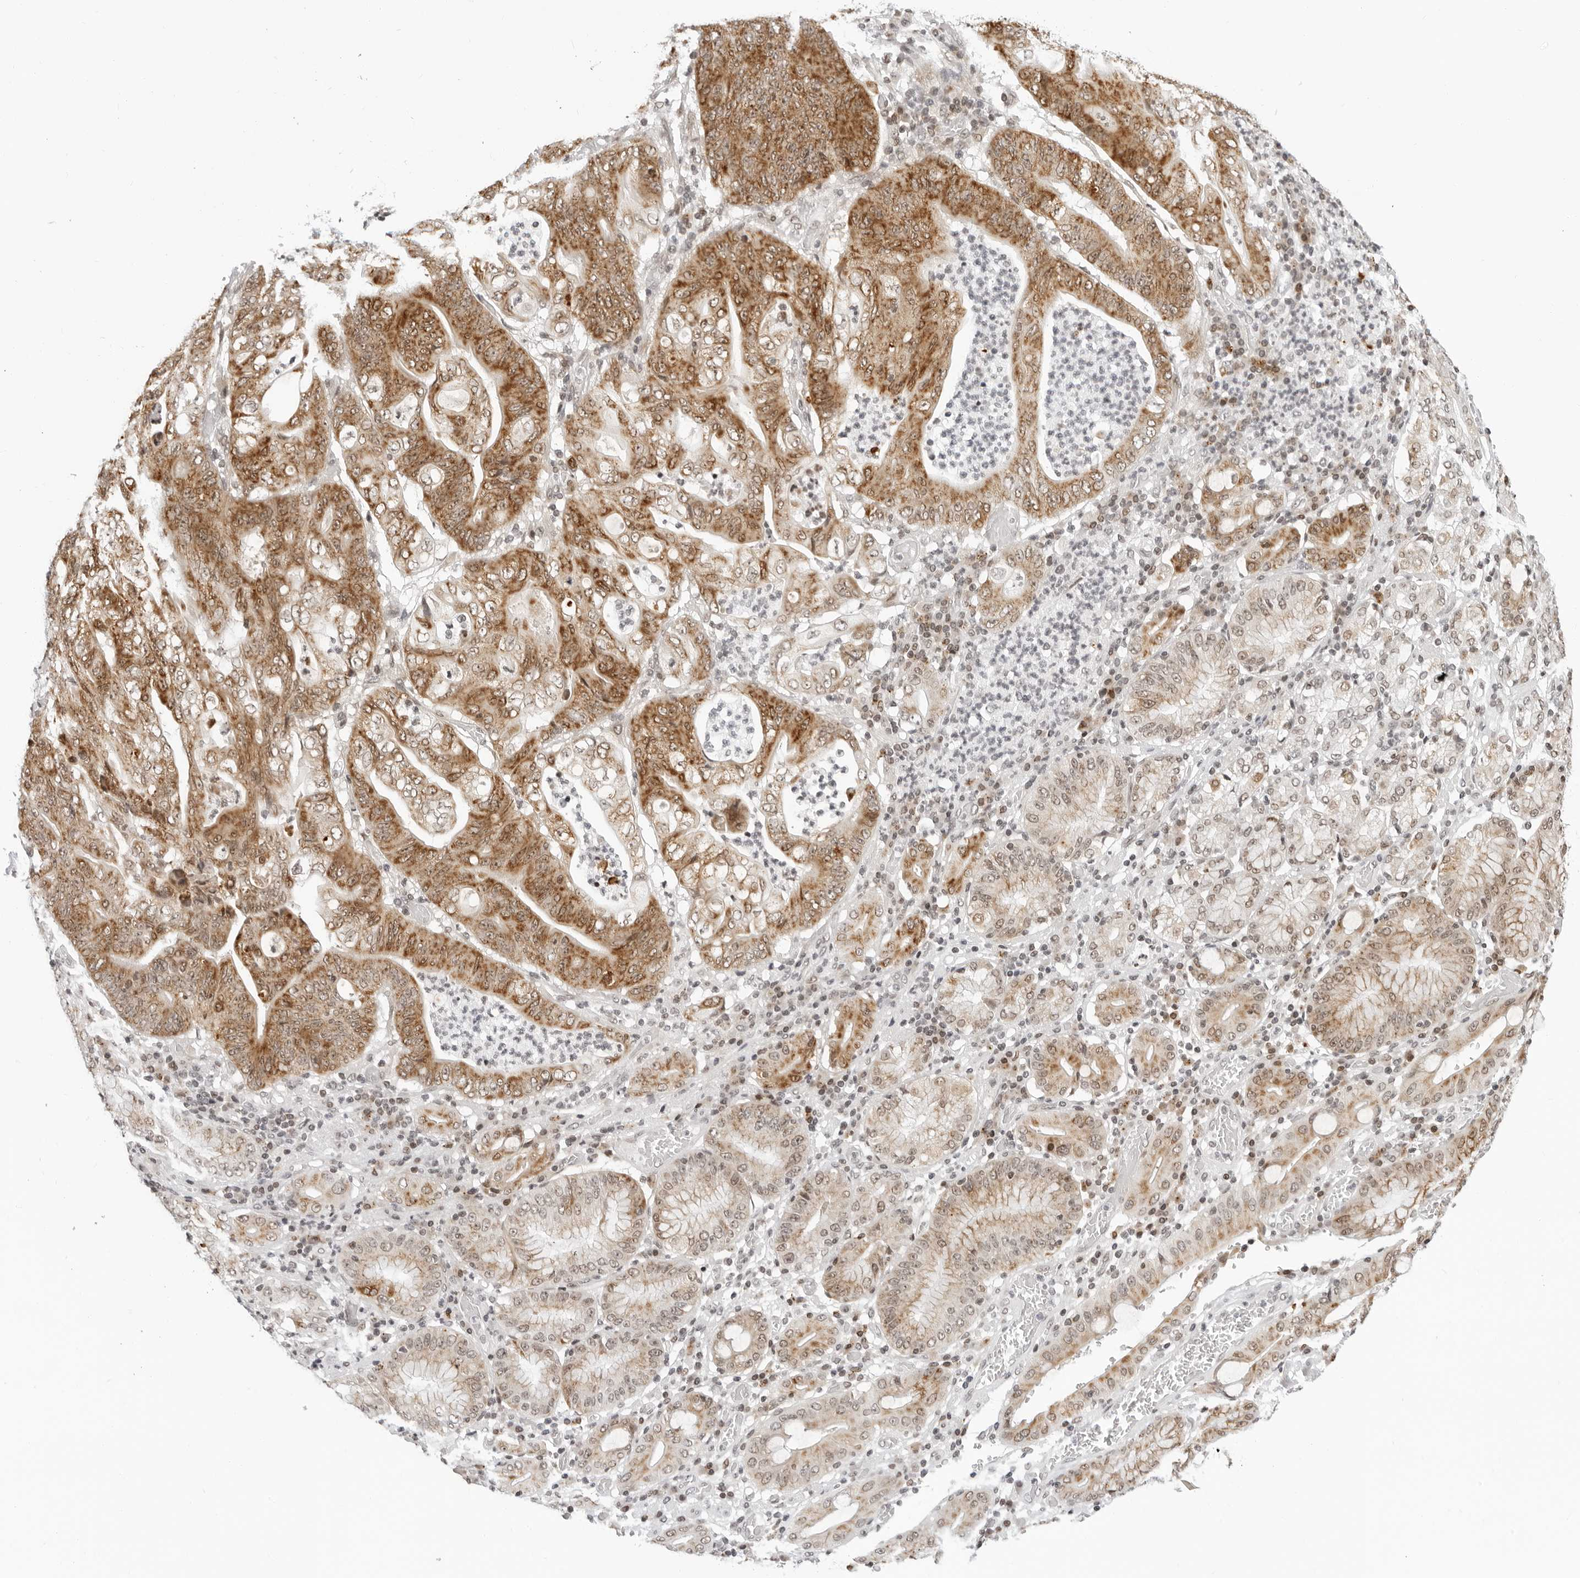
{"staining": {"intensity": "moderate", "quantity": ">75%", "location": "cytoplasmic/membranous"}, "tissue": "stomach cancer", "cell_type": "Tumor cells", "image_type": "cancer", "snomed": [{"axis": "morphology", "description": "Adenocarcinoma, NOS"}, {"axis": "topography", "description": "Stomach"}], "caption": "Stomach cancer (adenocarcinoma) was stained to show a protein in brown. There is medium levels of moderate cytoplasmic/membranous positivity in approximately >75% of tumor cells.", "gene": "MSH6", "patient": {"sex": "female", "age": 73}}